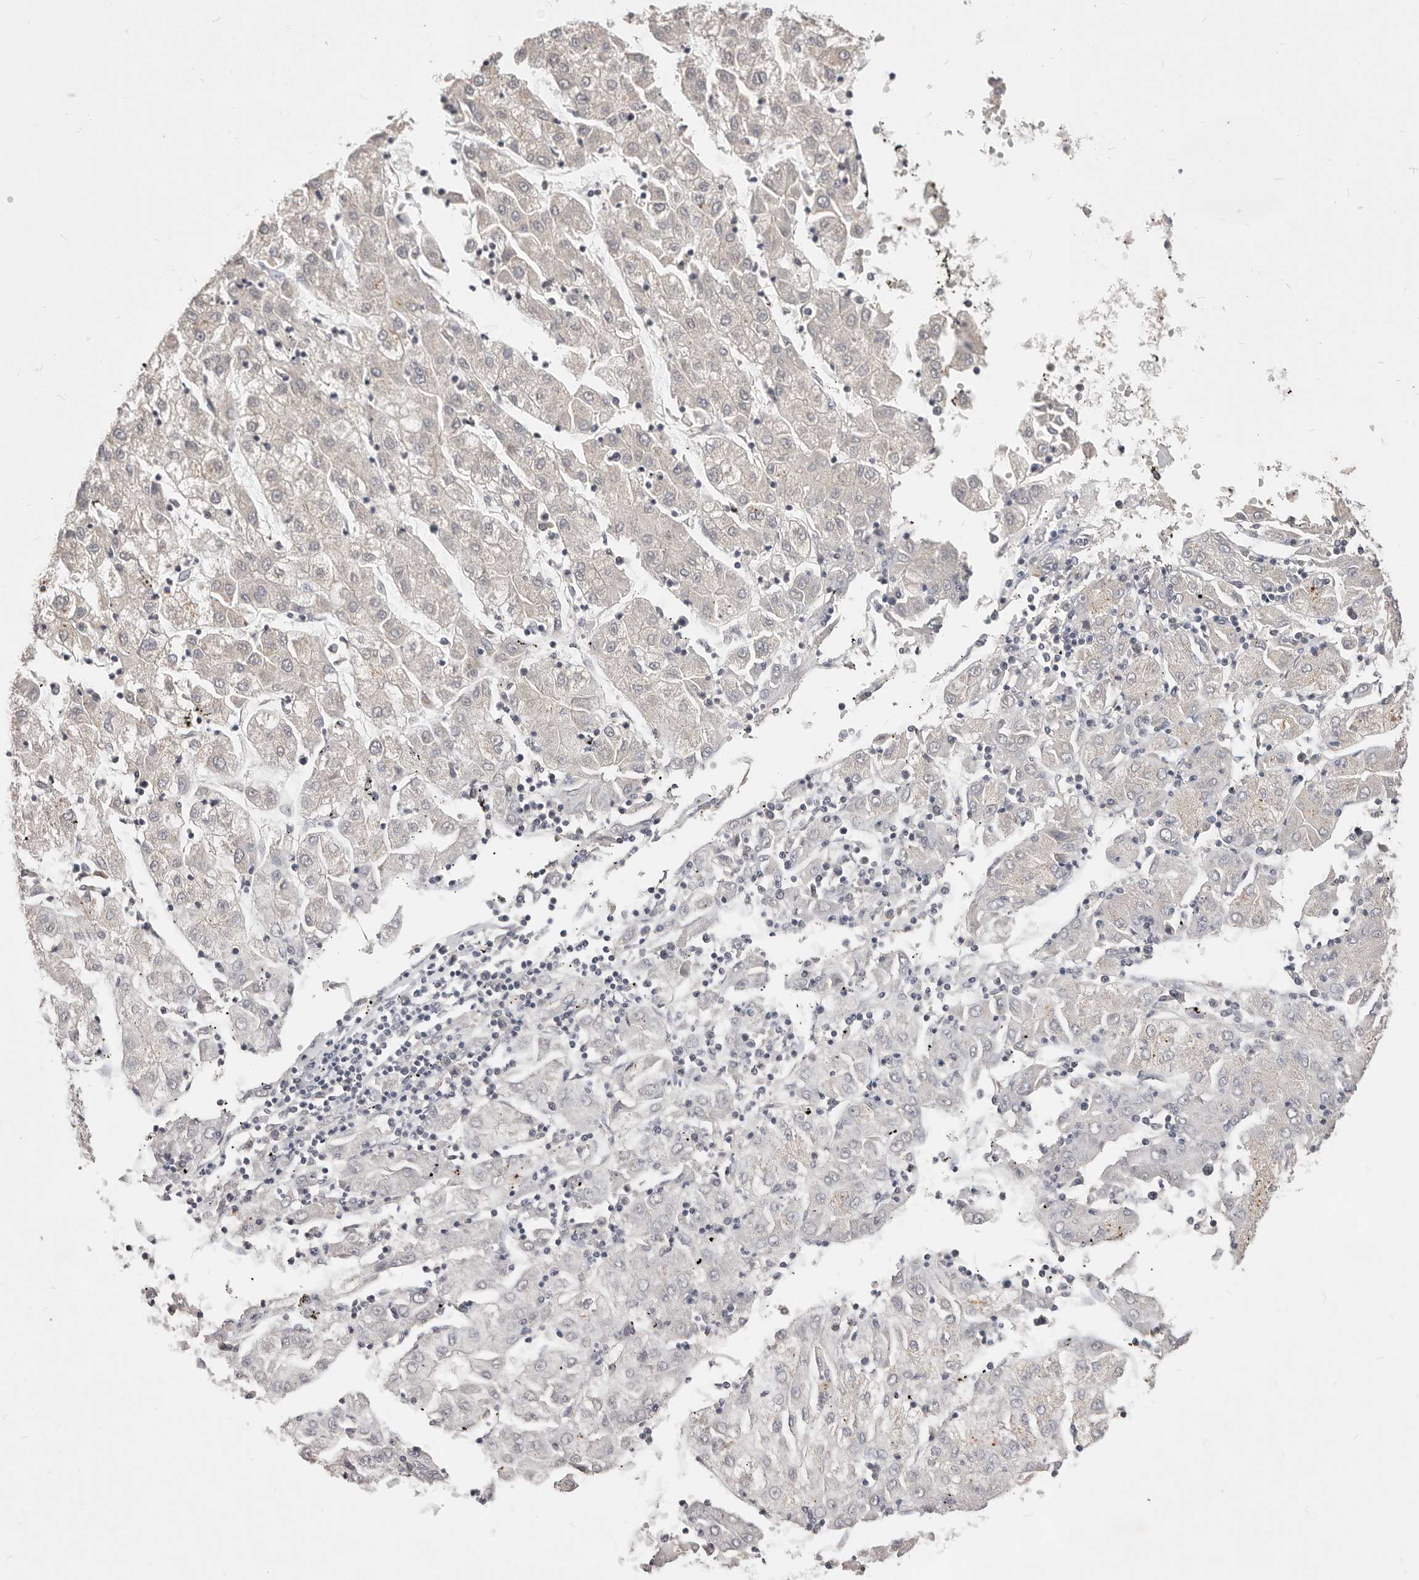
{"staining": {"intensity": "negative", "quantity": "none", "location": "none"}, "tissue": "liver cancer", "cell_type": "Tumor cells", "image_type": "cancer", "snomed": [{"axis": "morphology", "description": "Carcinoma, Hepatocellular, NOS"}, {"axis": "topography", "description": "Liver"}], "caption": "Immunohistochemistry (IHC) photomicrograph of neoplastic tissue: hepatocellular carcinoma (liver) stained with DAB (3,3'-diaminobenzidine) shows no significant protein expression in tumor cells.", "gene": "TSPAN13", "patient": {"sex": "male", "age": 72}}